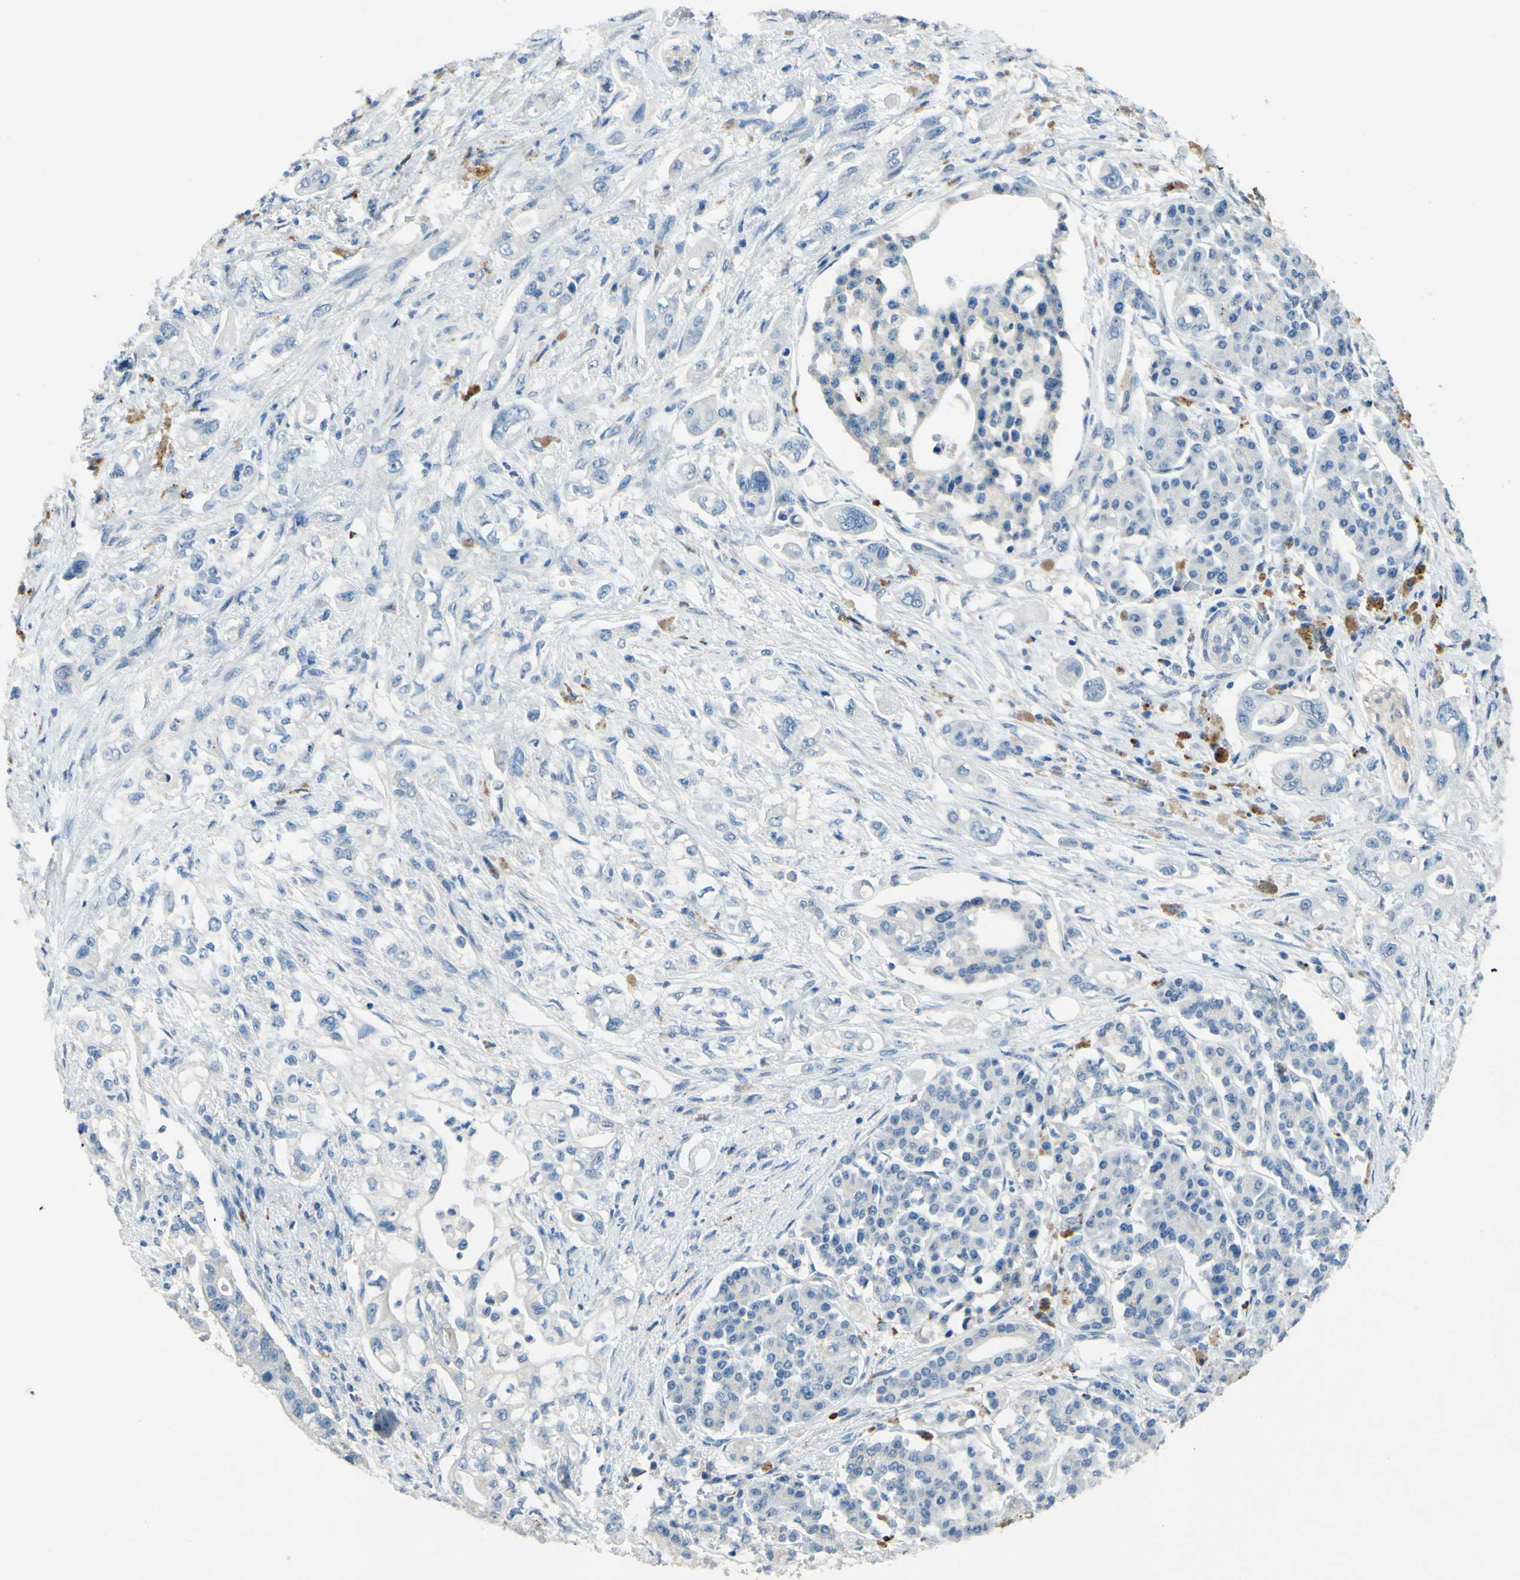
{"staining": {"intensity": "negative", "quantity": "none", "location": "none"}, "tissue": "pancreatic cancer", "cell_type": "Tumor cells", "image_type": "cancer", "snomed": [{"axis": "morphology", "description": "Normal tissue, NOS"}, {"axis": "topography", "description": "Pancreas"}], "caption": "DAB (3,3'-diaminobenzidine) immunohistochemical staining of human pancreatic cancer exhibits no significant staining in tumor cells.", "gene": "CDH10", "patient": {"sex": "male", "age": 42}}